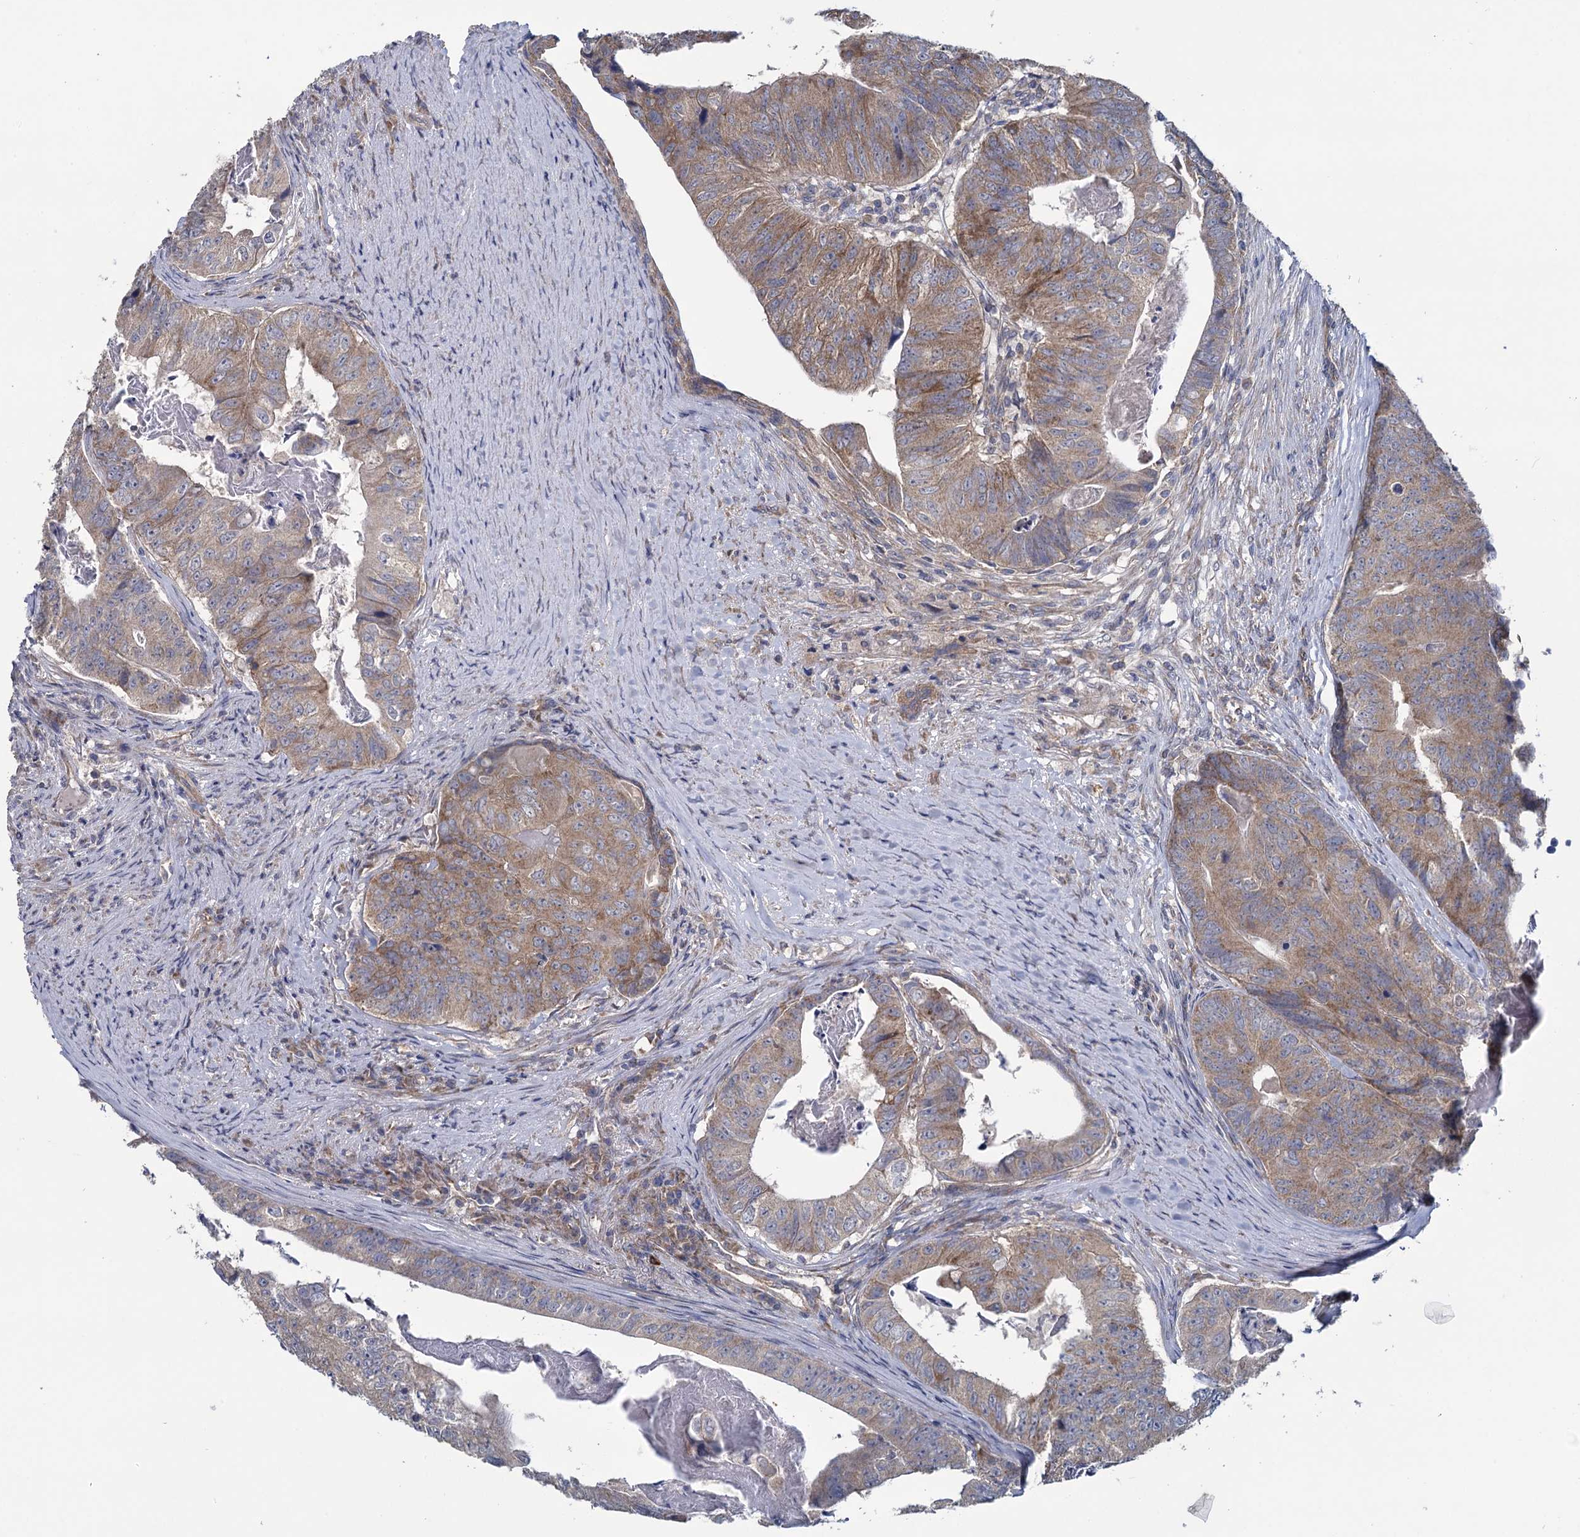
{"staining": {"intensity": "moderate", "quantity": ">75%", "location": "cytoplasmic/membranous"}, "tissue": "colorectal cancer", "cell_type": "Tumor cells", "image_type": "cancer", "snomed": [{"axis": "morphology", "description": "Adenocarcinoma, NOS"}, {"axis": "topography", "description": "Colon"}], "caption": "IHC histopathology image of neoplastic tissue: human colorectal cancer (adenocarcinoma) stained using immunohistochemistry (IHC) shows medium levels of moderate protein expression localized specifically in the cytoplasmic/membranous of tumor cells, appearing as a cytoplasmic/membranous brown color.", "gene": "GSTM2", "patient": {"sex": "female", "age": 67}}